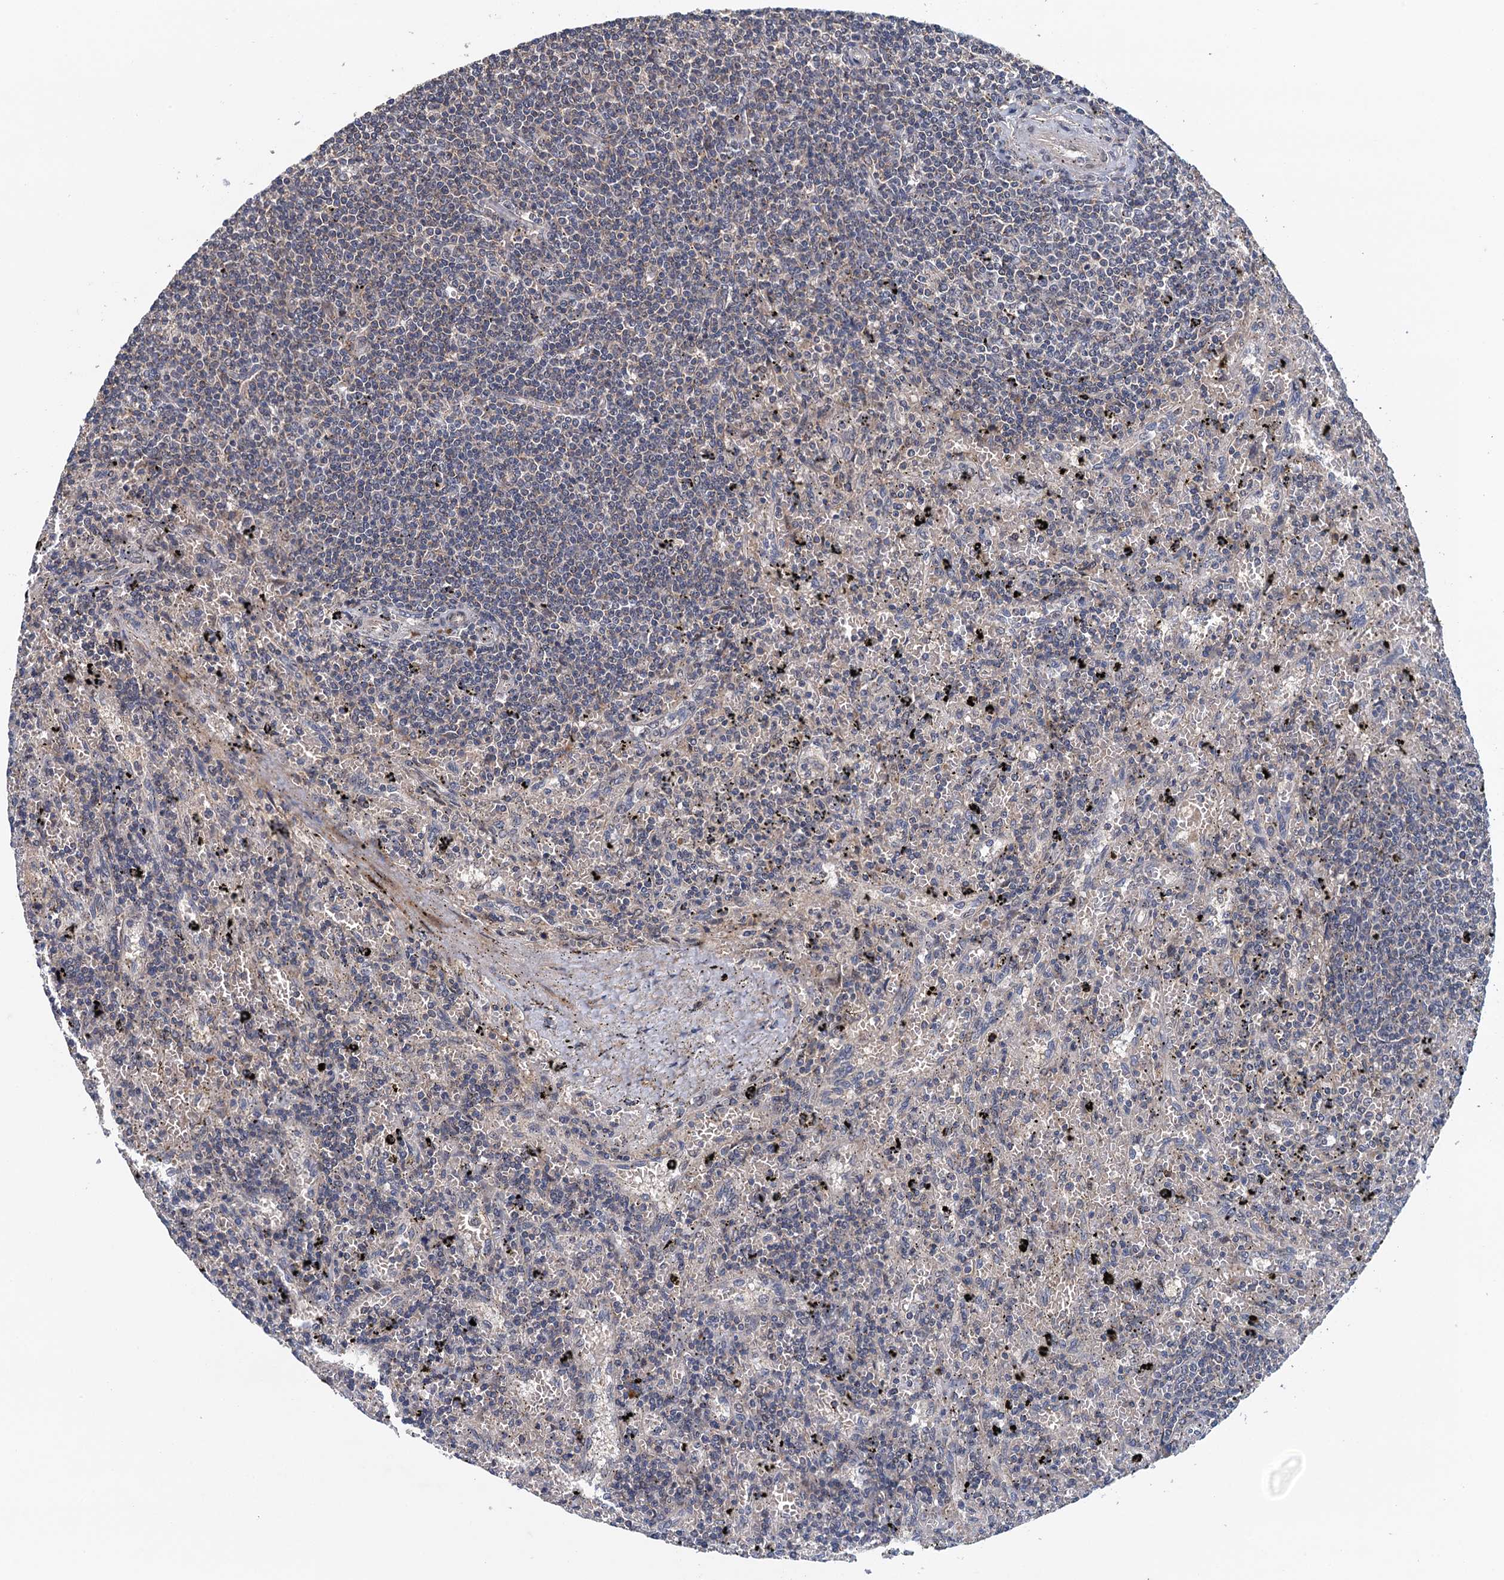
{"staining": {"intensity": "negative", "quantity": "none", "location": "none"}, "tissue": "lymphoma", "cell_type": "Tumor cells", "image_type": "cancer", "snomed": [{"axis": "morphology", "description": "Malignant lymphoma, non-Hodgkin's type, Low grade"}, {"axis": "topography", "description": "Spleen"}], "caption": "Human lymphoma stained for a protein using IHC demonstrates no expression in tumor cells.", "gene": "MDM1", "patient": {"sex": "male", "age": 76}}